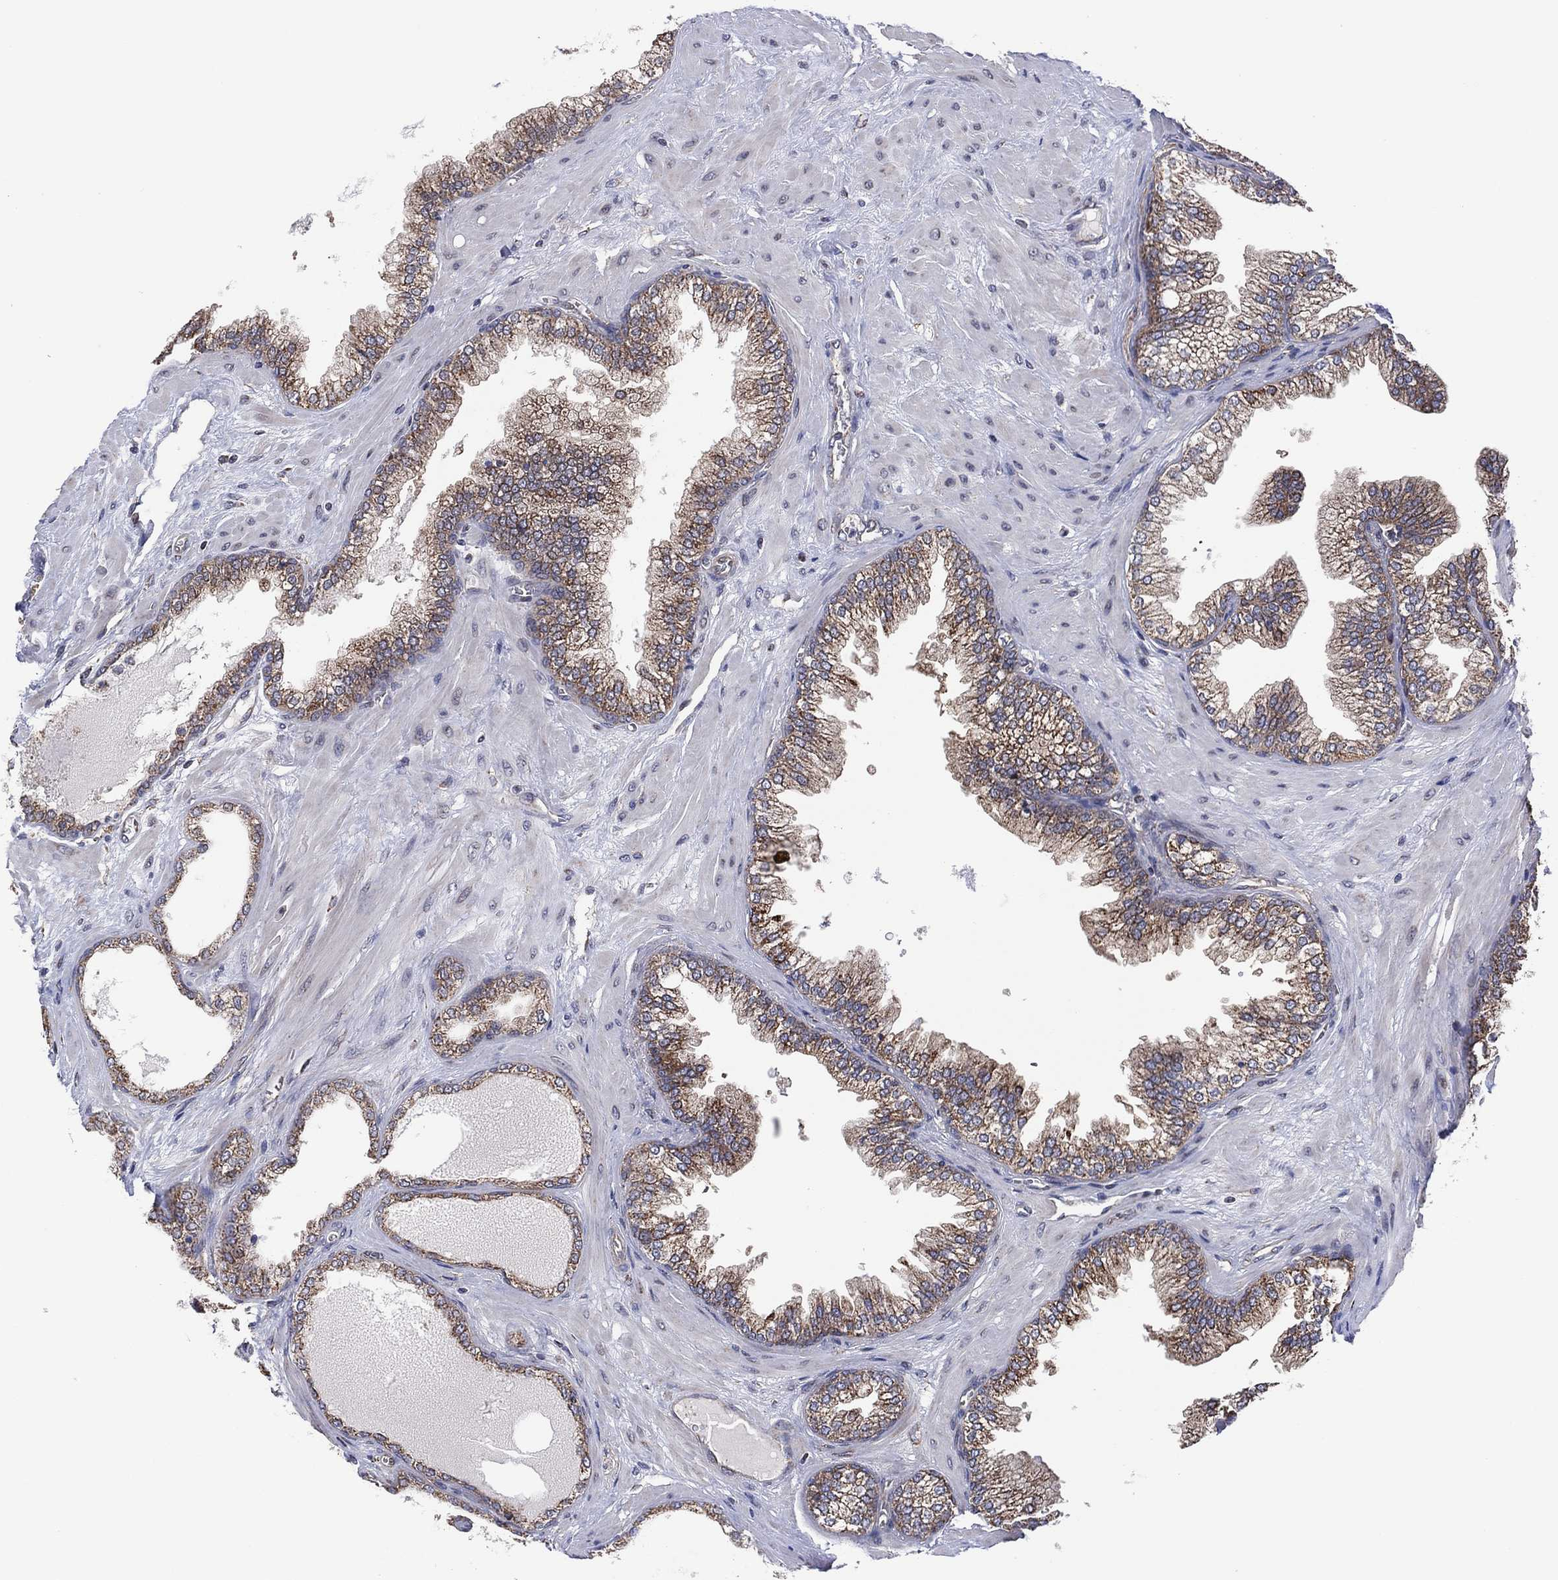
{"staining": {"intensity": "weak", "quantity": "25%-75%", "location": "cytoplasmic/membranous"}, "tissue": "prostate cancer", "cell_type": "Tumor cells", "image_type": "cancer", "snomed": [{"axis": "morphology", "description": "Adenocarcinoma, Low grade"}, {"axis": "topography", "description": "Prostate"}], "caption": "About 25%-75% of tumor cells in human adenocarcinoma (low-grade) (prostate) show weak cytoplasmic/membranous protein staining as visualized by brown immunohistochemical staining.", "gene": "PIDD1", "patient": {"sex": "male", "age": 72}}